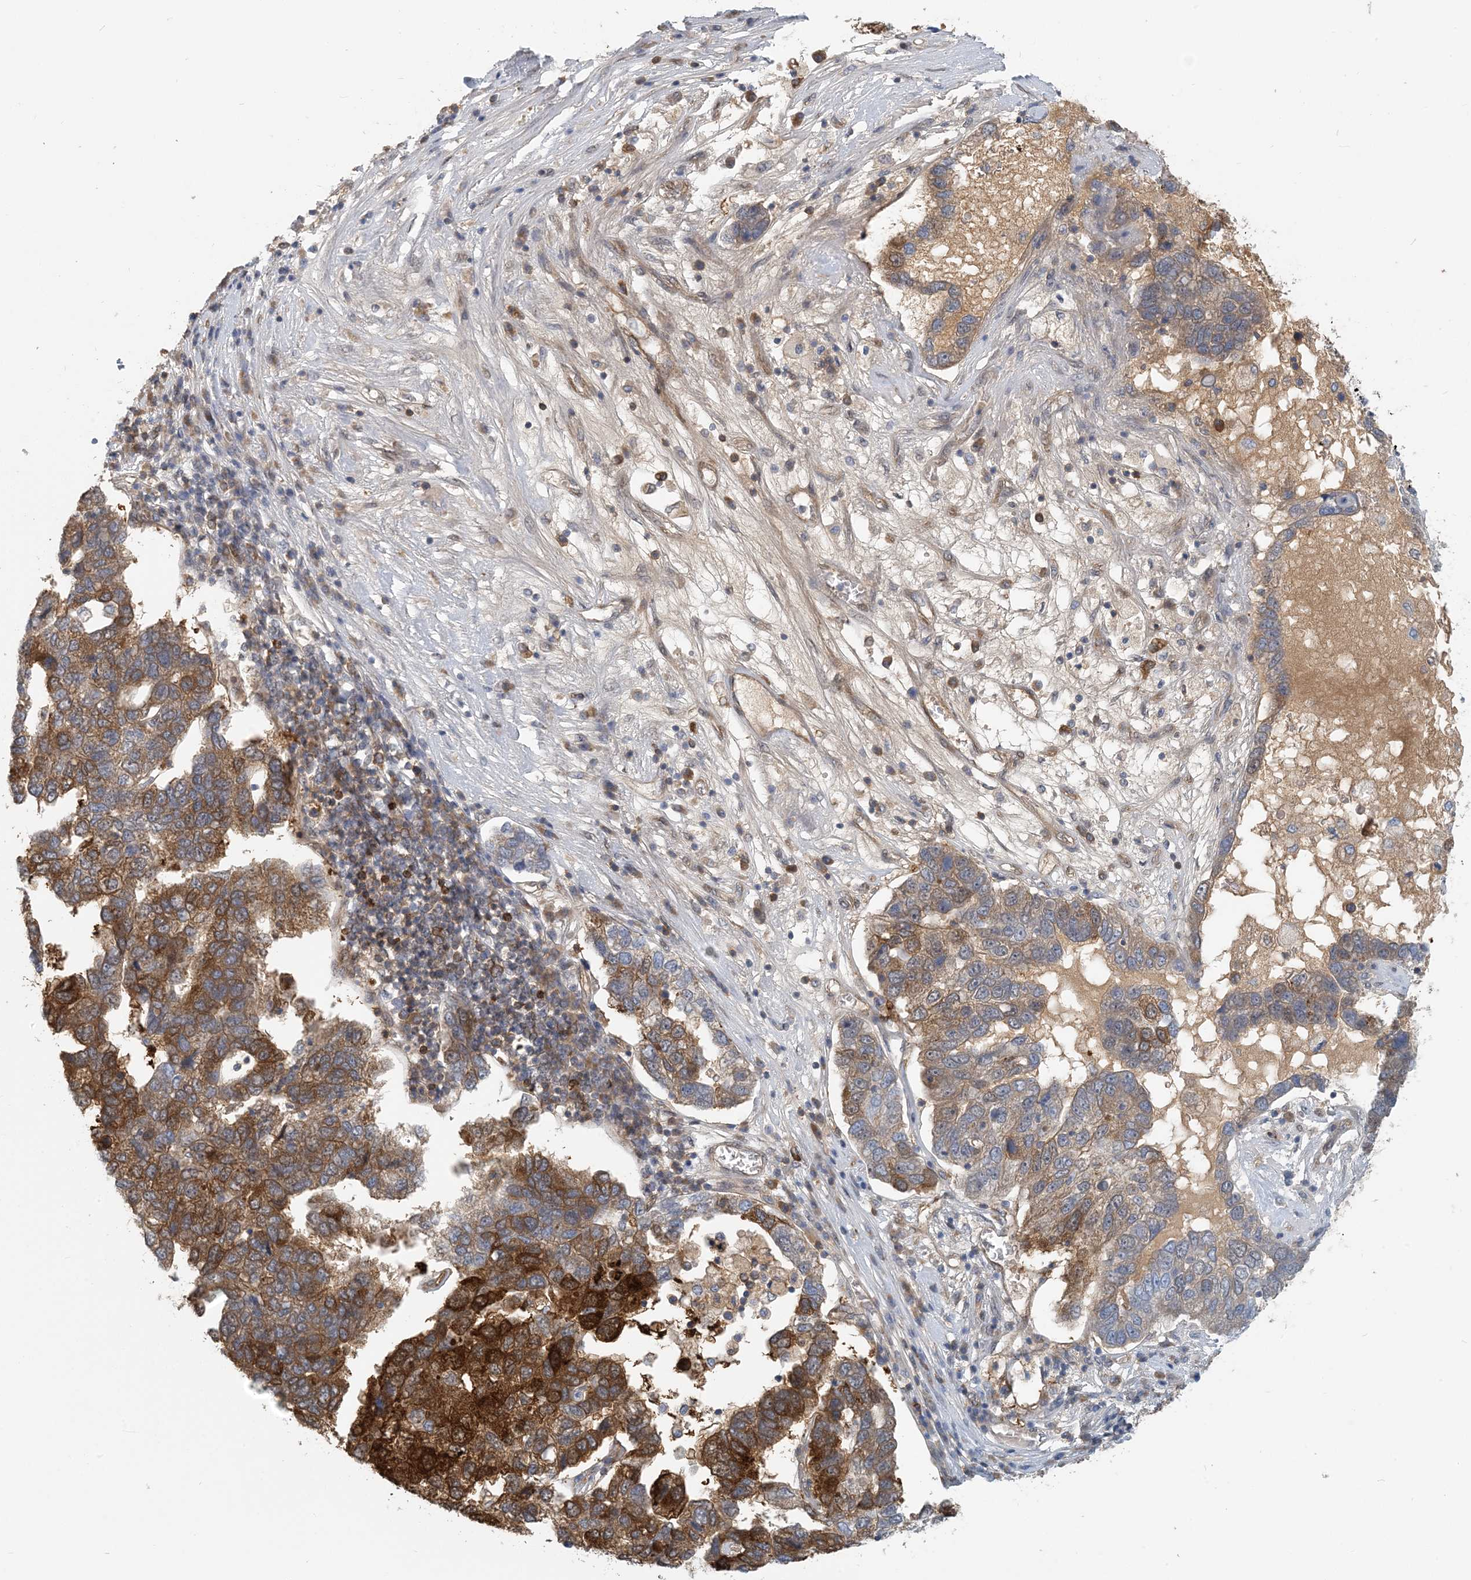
{"staining": {"intensity": "strong", "quantity": "25%-75%", "location": "cytoplasmic/membranous"}, "tissue": "pancreatic cancer", "cell_type": "Tumor cells", "image_type": "cancer", "snomed": [{"axis": "morphology", "description": "Adenocarcinoma, NOS"}, {"axis": "topography", "description": "Pancreas"}], "caption": "Human pancreatic cancer stained with a brown dye displays strong cytoplasmic/membranous positive expression in approximately 25%-75% of tumor cells.", "gene": "ZC3H12A", "patient": {"sex": "female", "age": 61}}